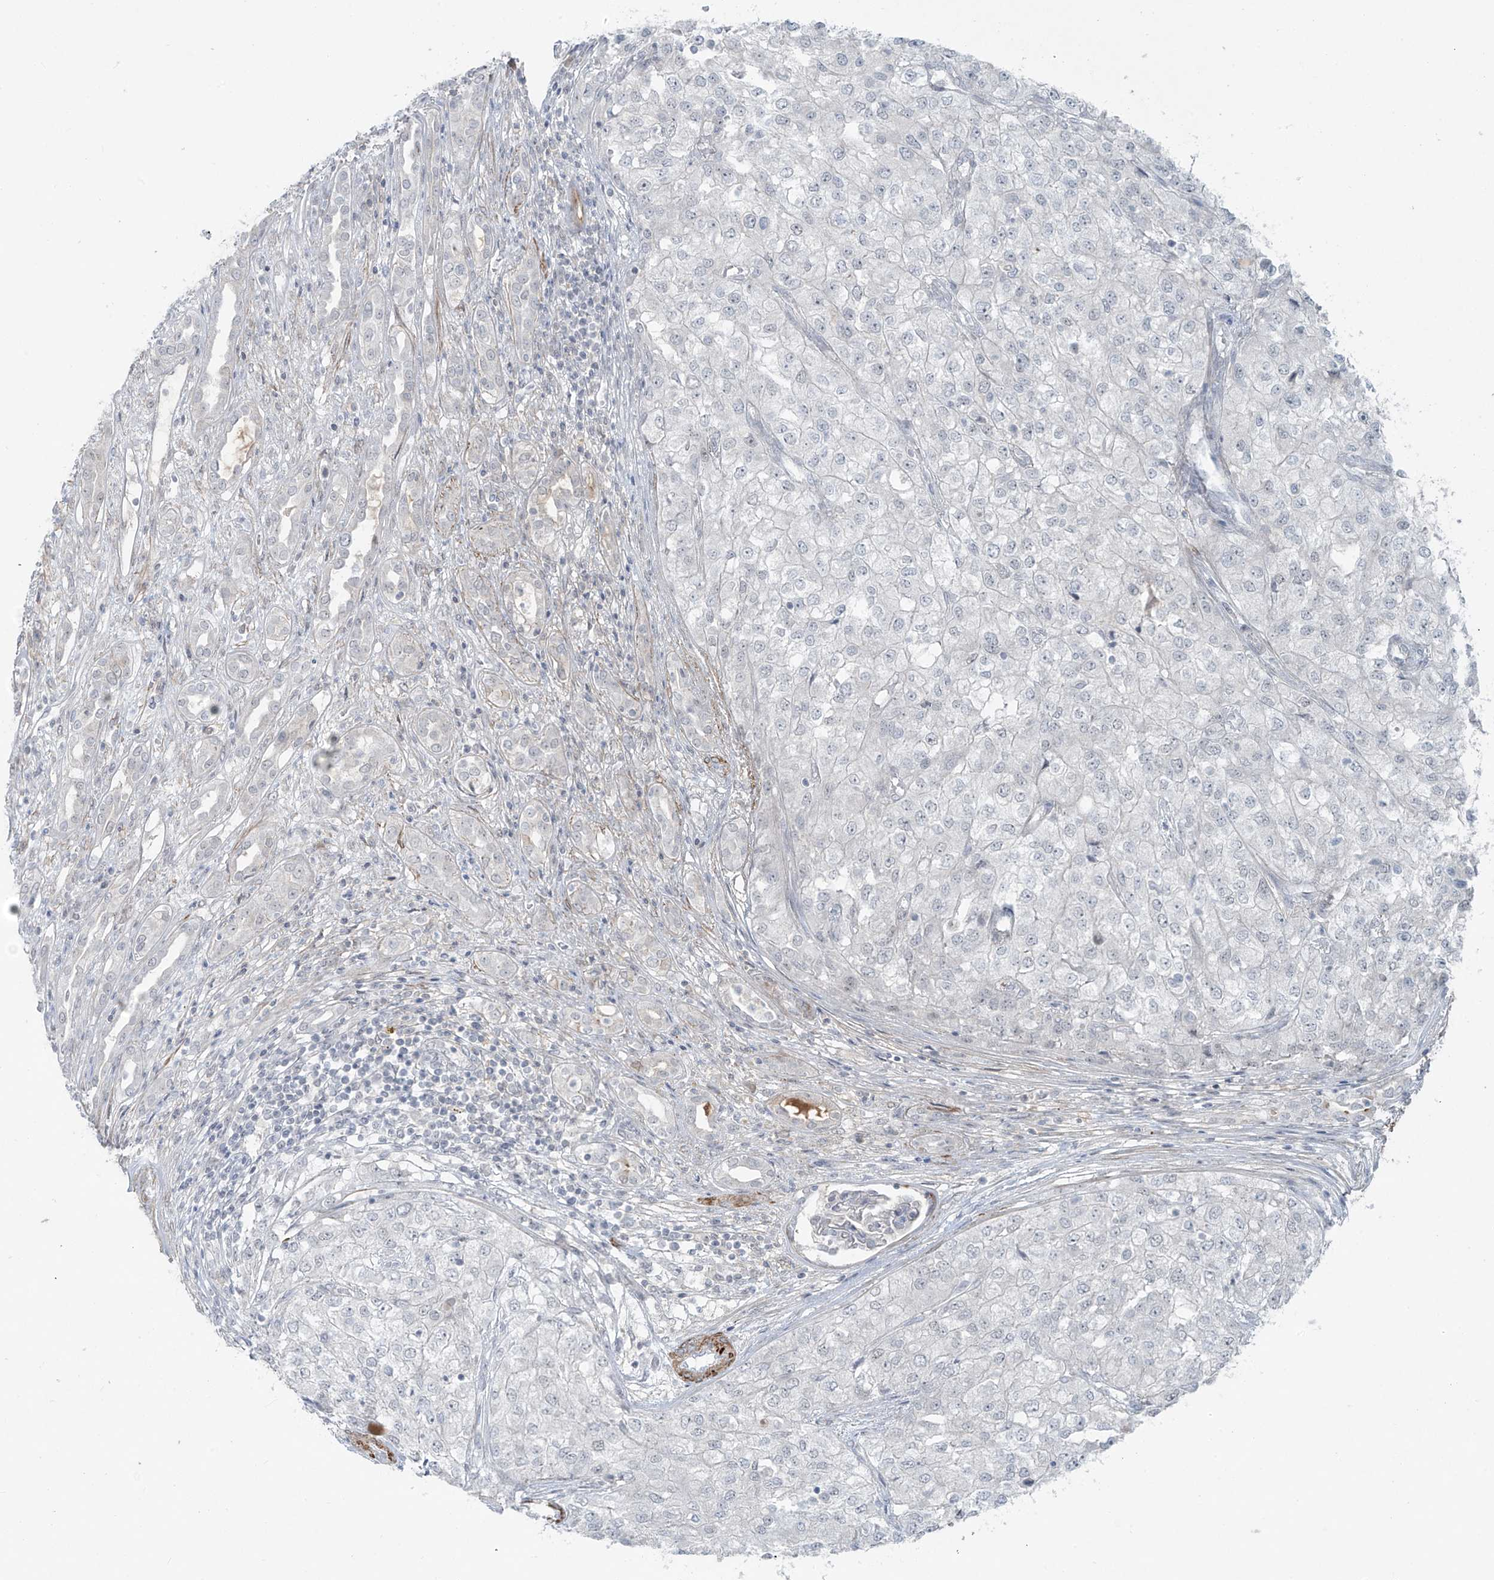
{"staining": {"intensity": "negative", "quantity": "none", "location": "none"}, "tissue": "renal cancer", "cell_type": "Tumor cells", "image_type": "cancer", "snomed": [{"axis": "morphology", "description": "Adenocarcinoma, NOS"}, {"axis": "topography", "description": "Kidney"}], "caption": "Tumor cells are negative for brown protein staining in renal adenocarcinoma.", "gene": "RASGEF1A", "patient": {"sex": "female", "age": 54}}